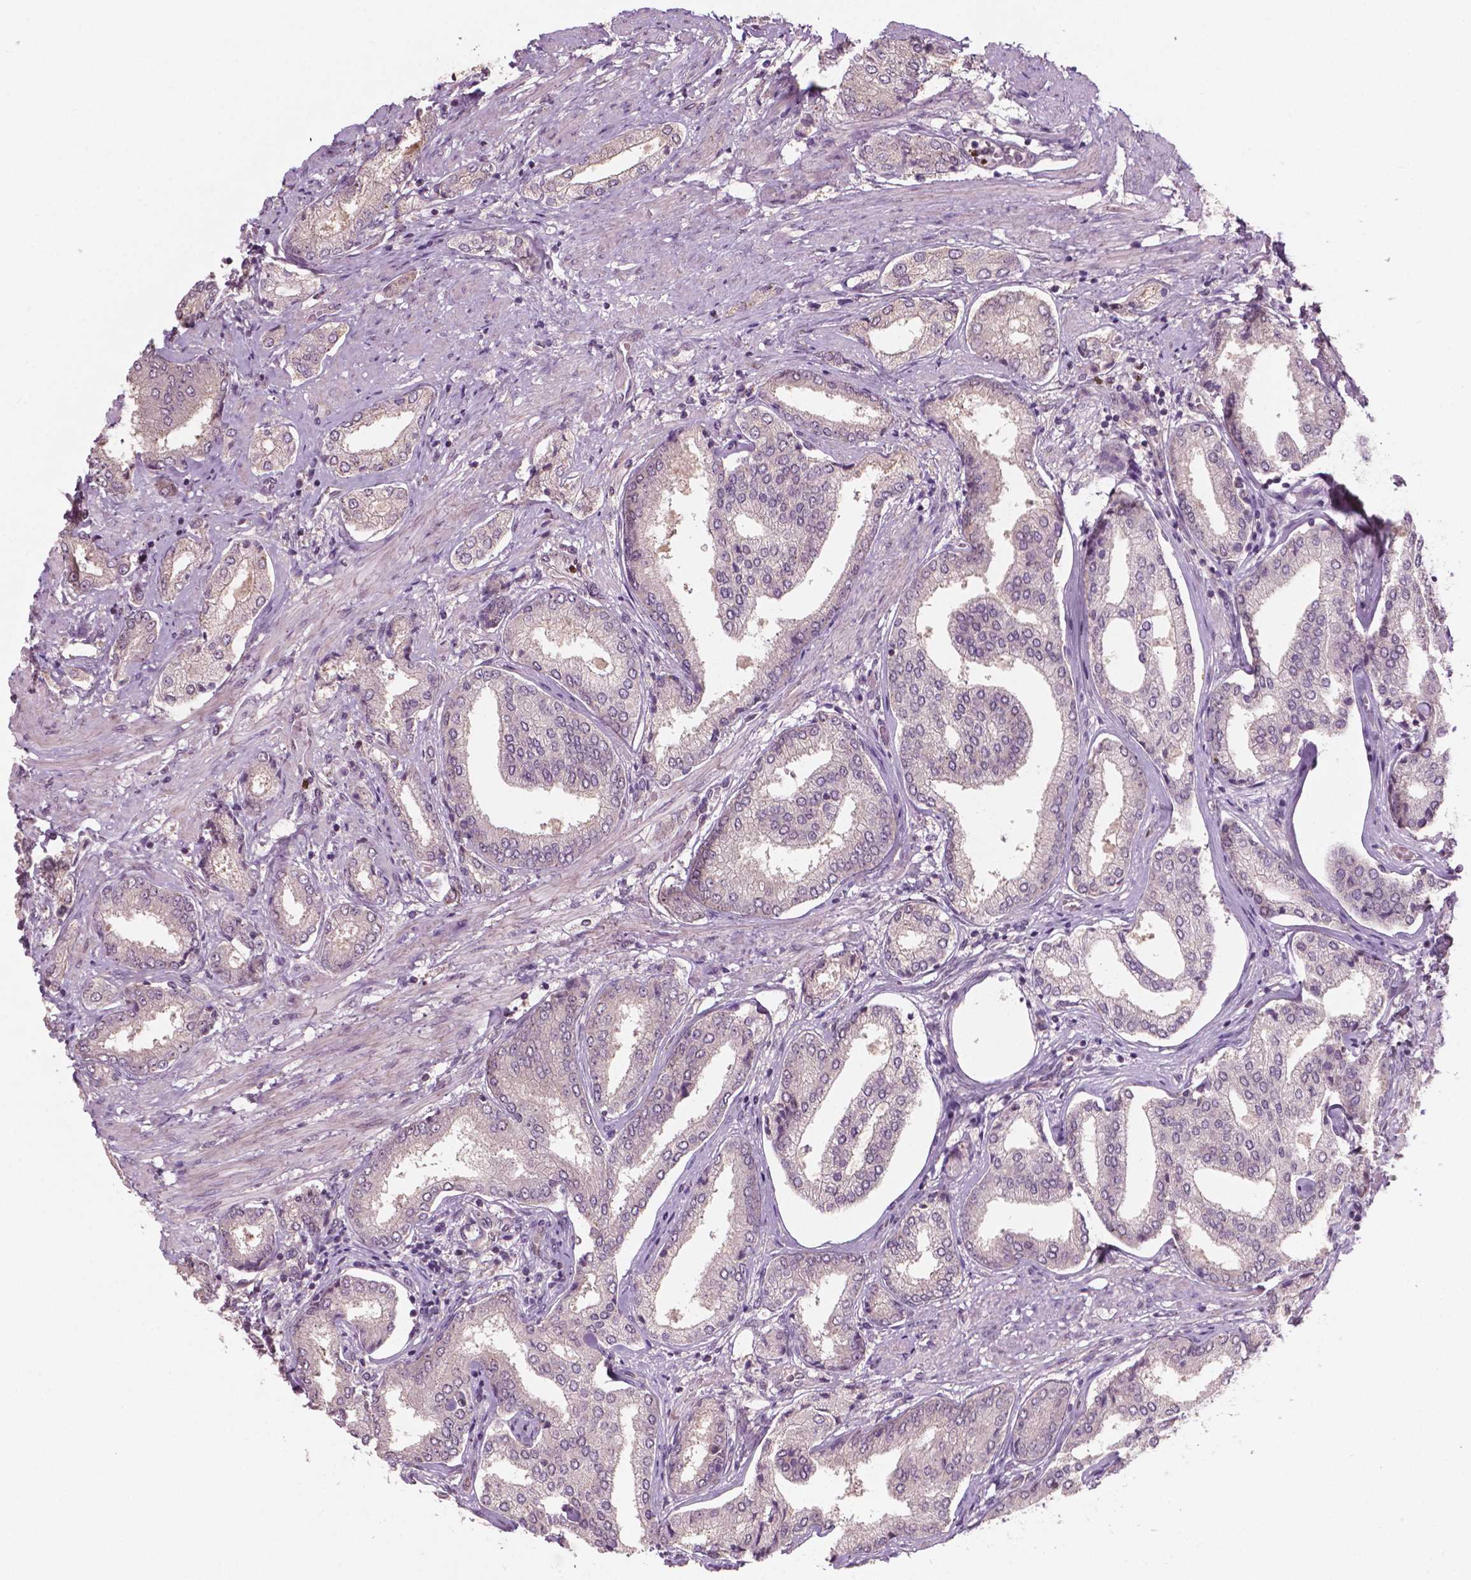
{"staining": {"intensity": "negative", "quantity": "none", "location": "none"}, "tissue": "prostate cancer", "cell_type": "Tumor cells", "image_type": "cancer", "snomed": [{"axis": "morphology", "description": "Adenocarcinoma, NOS"}, {"axis": "topography", "description": "Prostate"}], "caption": "Human prostate cancer stained for a protein using immunohistochemistry shows no positivity in tumor cells.", "gene": "NFAT5", "patient": {"sex": "male", "age": 63}}